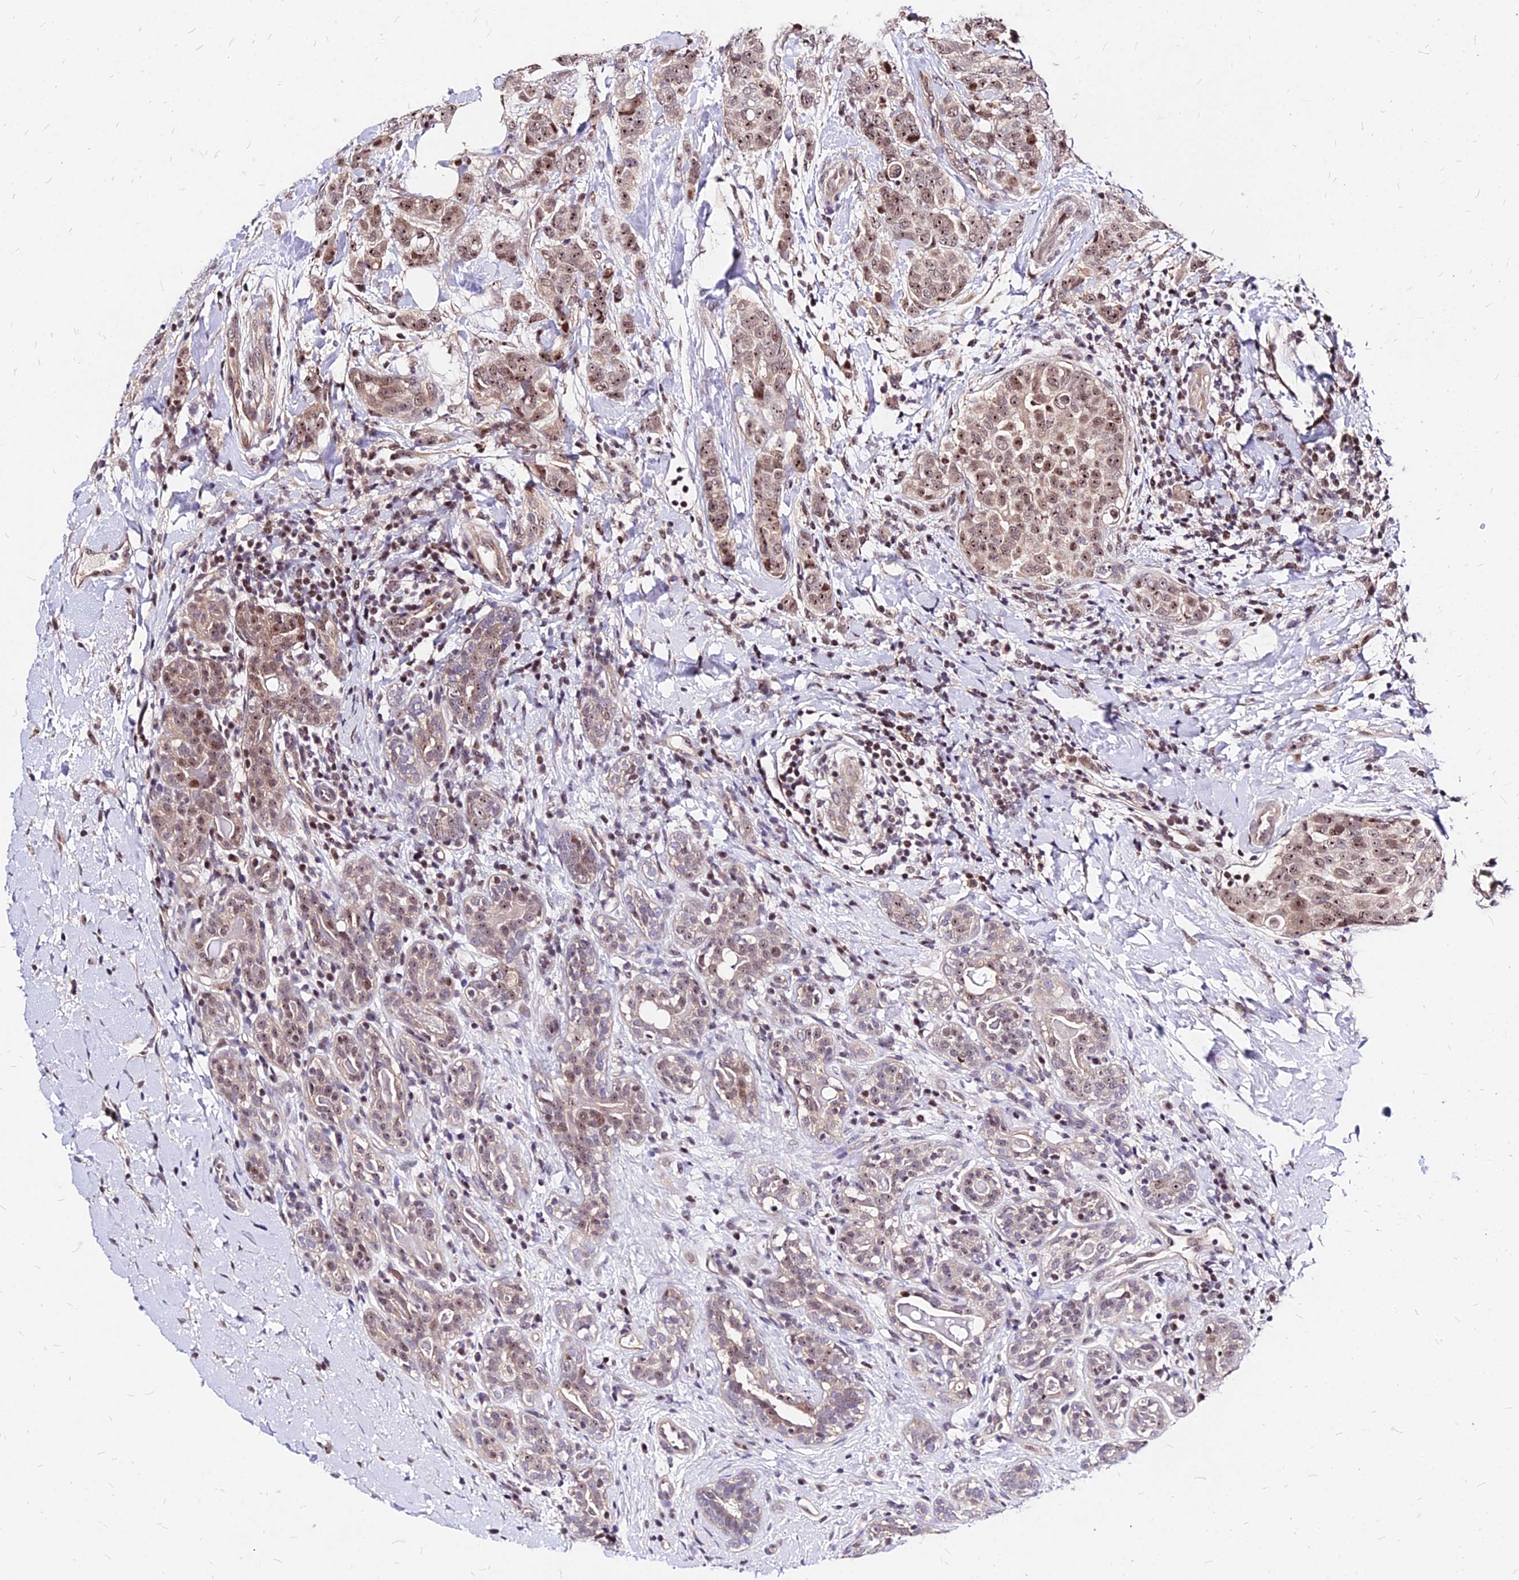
{"staining": {"intensity": "moderate", "quantity": ">75%", "location": "nuclear"}, "tissue": "breast cancer", "cell_type": "Tumor cells", "image_type": "cancer", "snomed": [{"axis": "morphology", "description": "Duct carcinoma"}, {"axis": "topography", "description": "Breast"}], "caption": "IHC of breast cancer (intraductal carcinoma) reveals medium levels of moderate nuclear expression in about >75% of tumor cells.", "gene": "DDX55", "patient": {"sex": "female", "age": 40}}